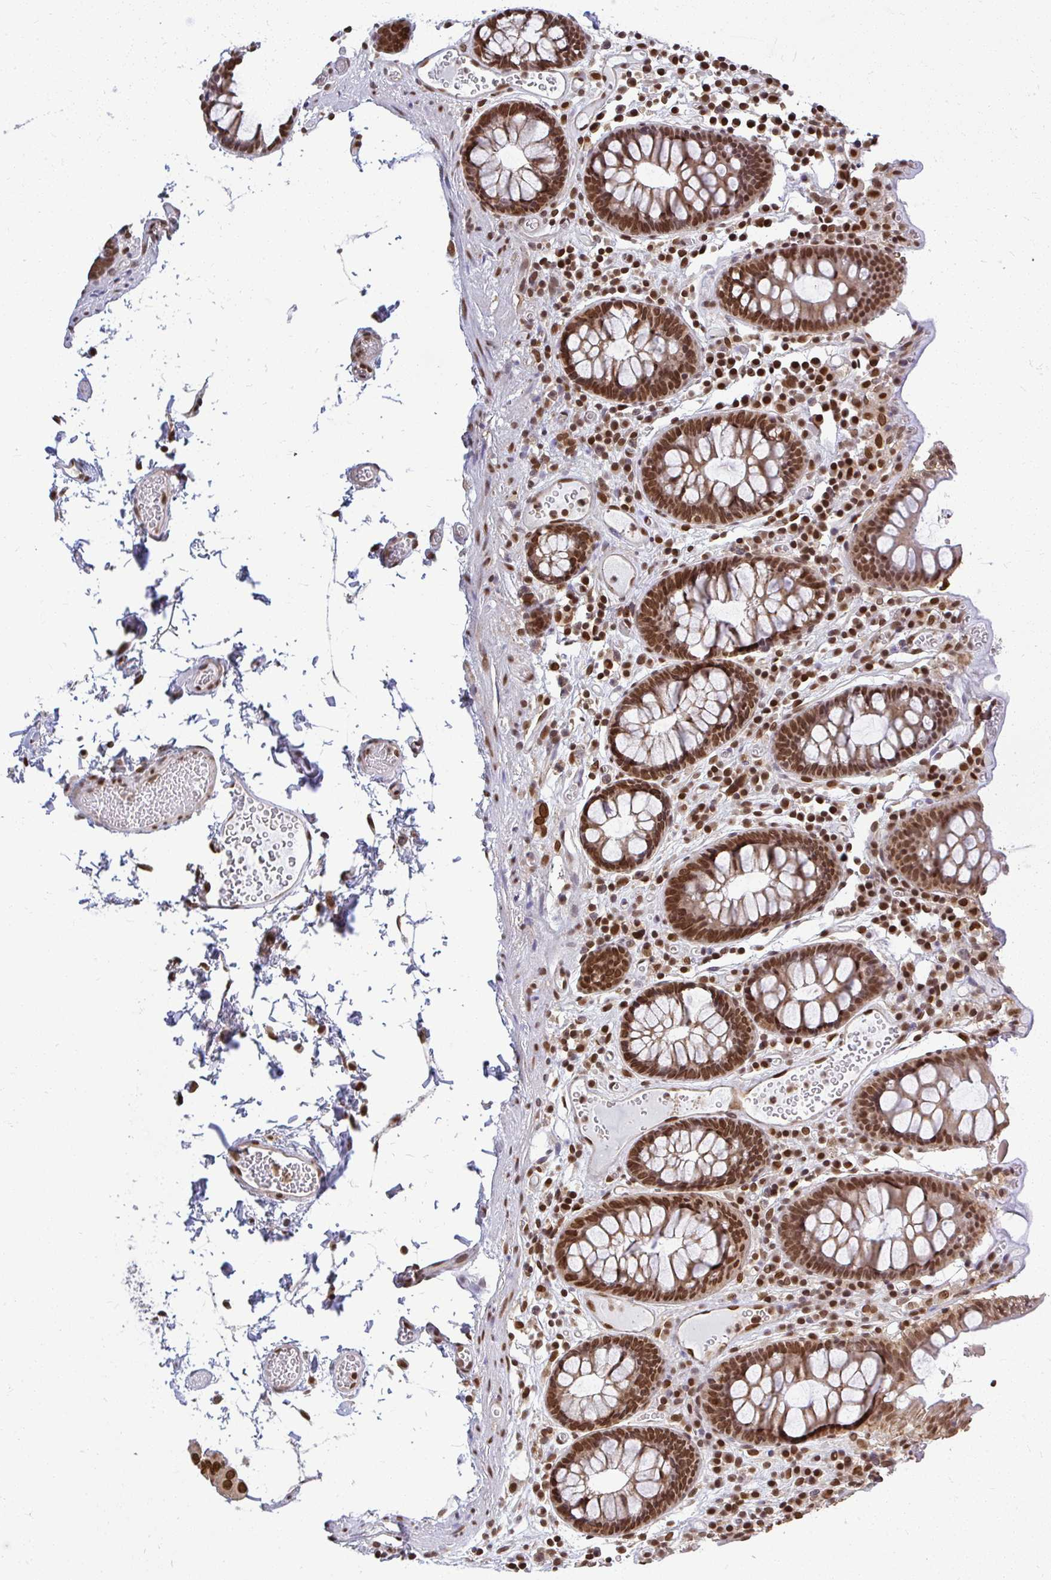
{"staining": {"intensity": "moderate", "quantity": ">75%", "location": "nuclear"}, "tissue": "colon", "cell_type": "Endothelial cells", "image_type": "normal", "snomed": [{"axis": "morphology", "description": "Normal tissue, NOS"}, {"axis": "topography", "description": "Colon"}, {"axis": "topography", "description": "Peripheral nerve tissue"}], "caption": "This histopathology image demonstrates unremarkable colon stained with IHC to label a protein in brown. The nuclear of endothelial cells show moderate positivity for the protein. Nuclei are counter-stained blue.", "gene": "XPO1", "patient": {"sex": "male", "age": 84}}